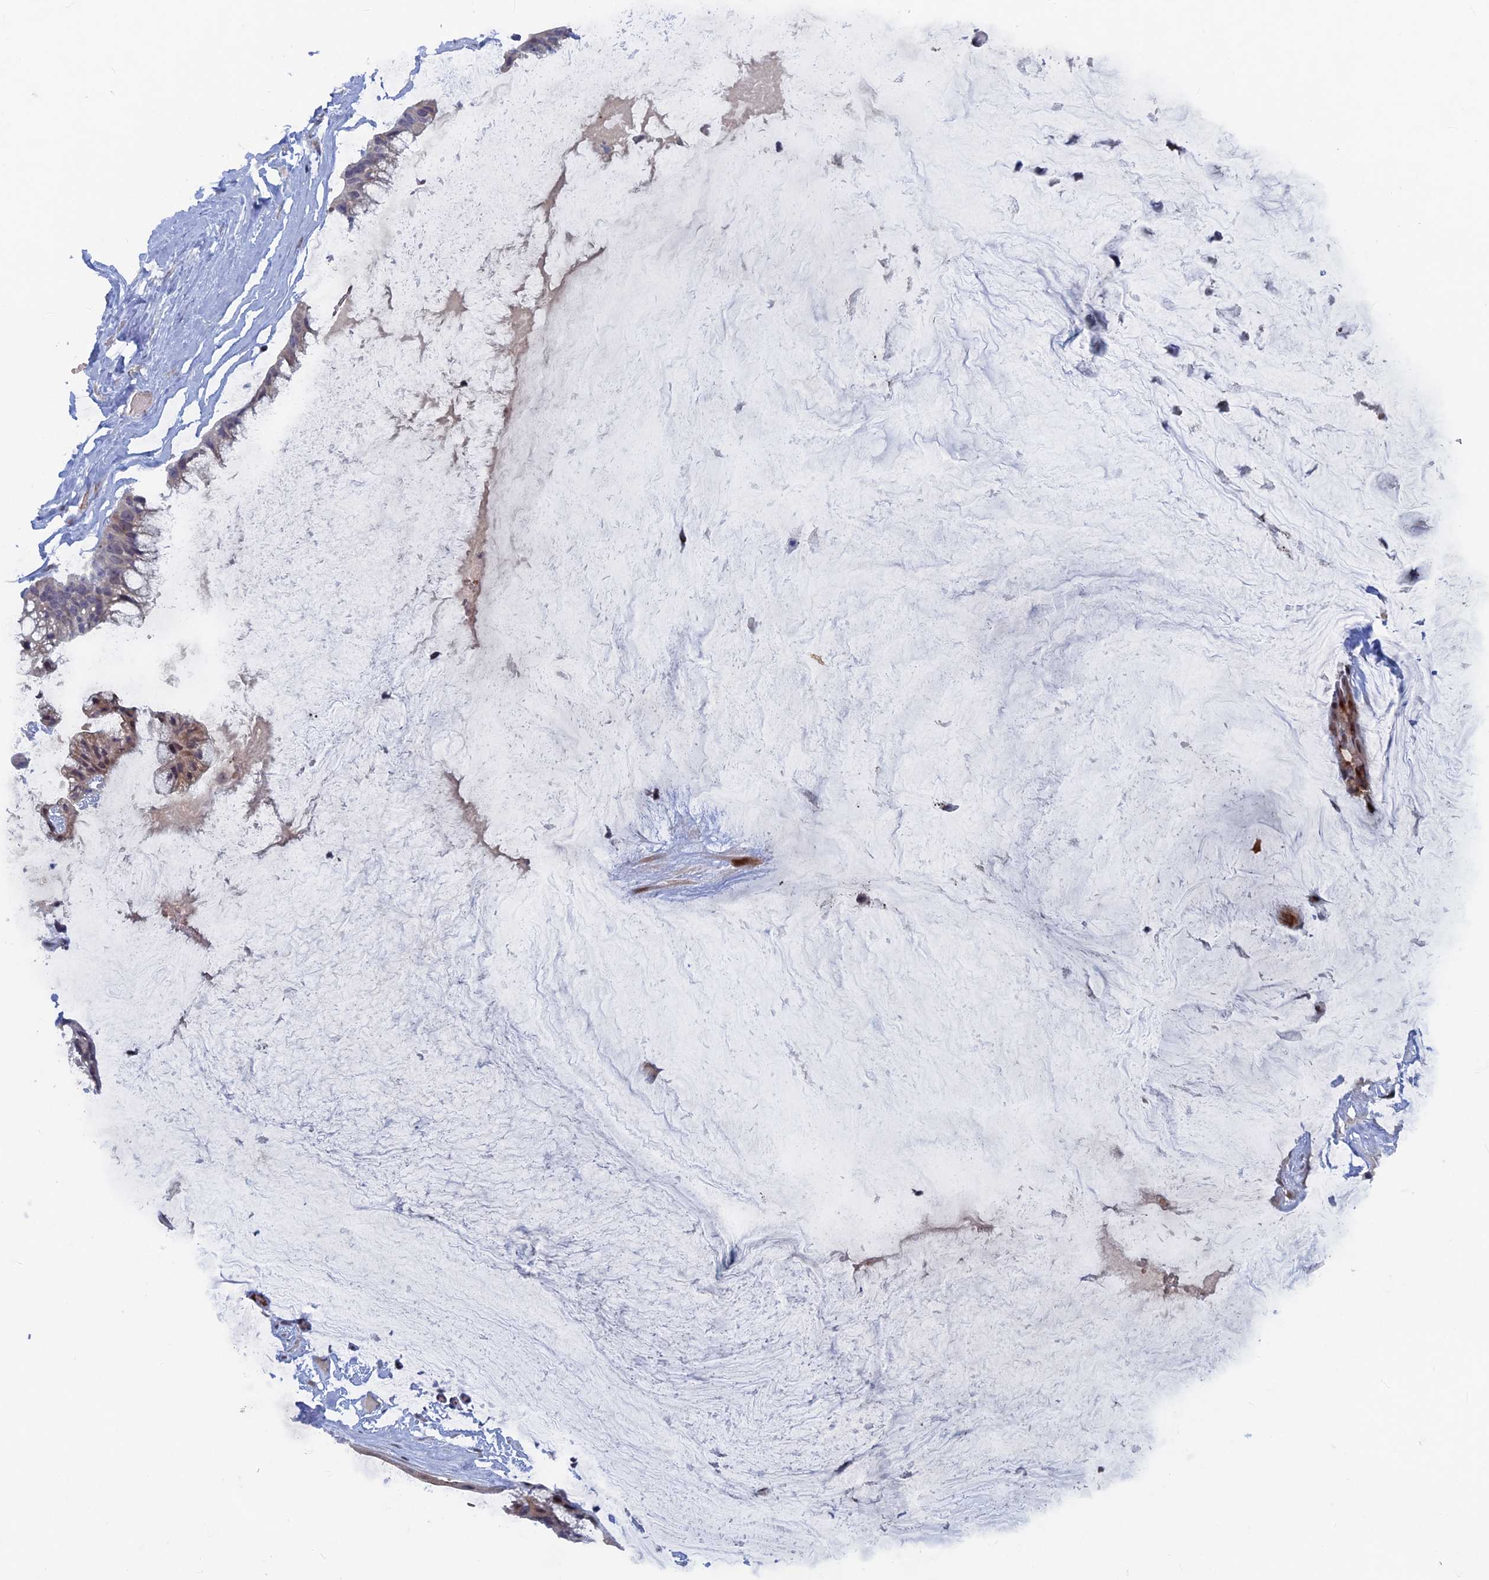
{"staining": {"intensity": "moderate", "quantity": "<25%", "location": "cytoplasmic/membranous,nuclear"}, "tissue": "ovarian cancer", "cell_type": "Tumor cells", "image_type": "cancer", "snomed": [{"axis": "morphology", "description": "Cystadenocarcinoma, mucinous, NOS"}, {"axis": "topography", "description": "Ovary"}], "caption": "High-magnification brightfield microscopy of ovarian mucinous cystadenocarcinoma stained with DAB (brown) and counterstained with hematoxylin (blue). tumor cells exhibit moderate cytoplasmic/membranous and nuclear expression is appreciated in about<25% of cells.", "gene": "SH3D21", "patient": {"sex": "female", "age": 39}}